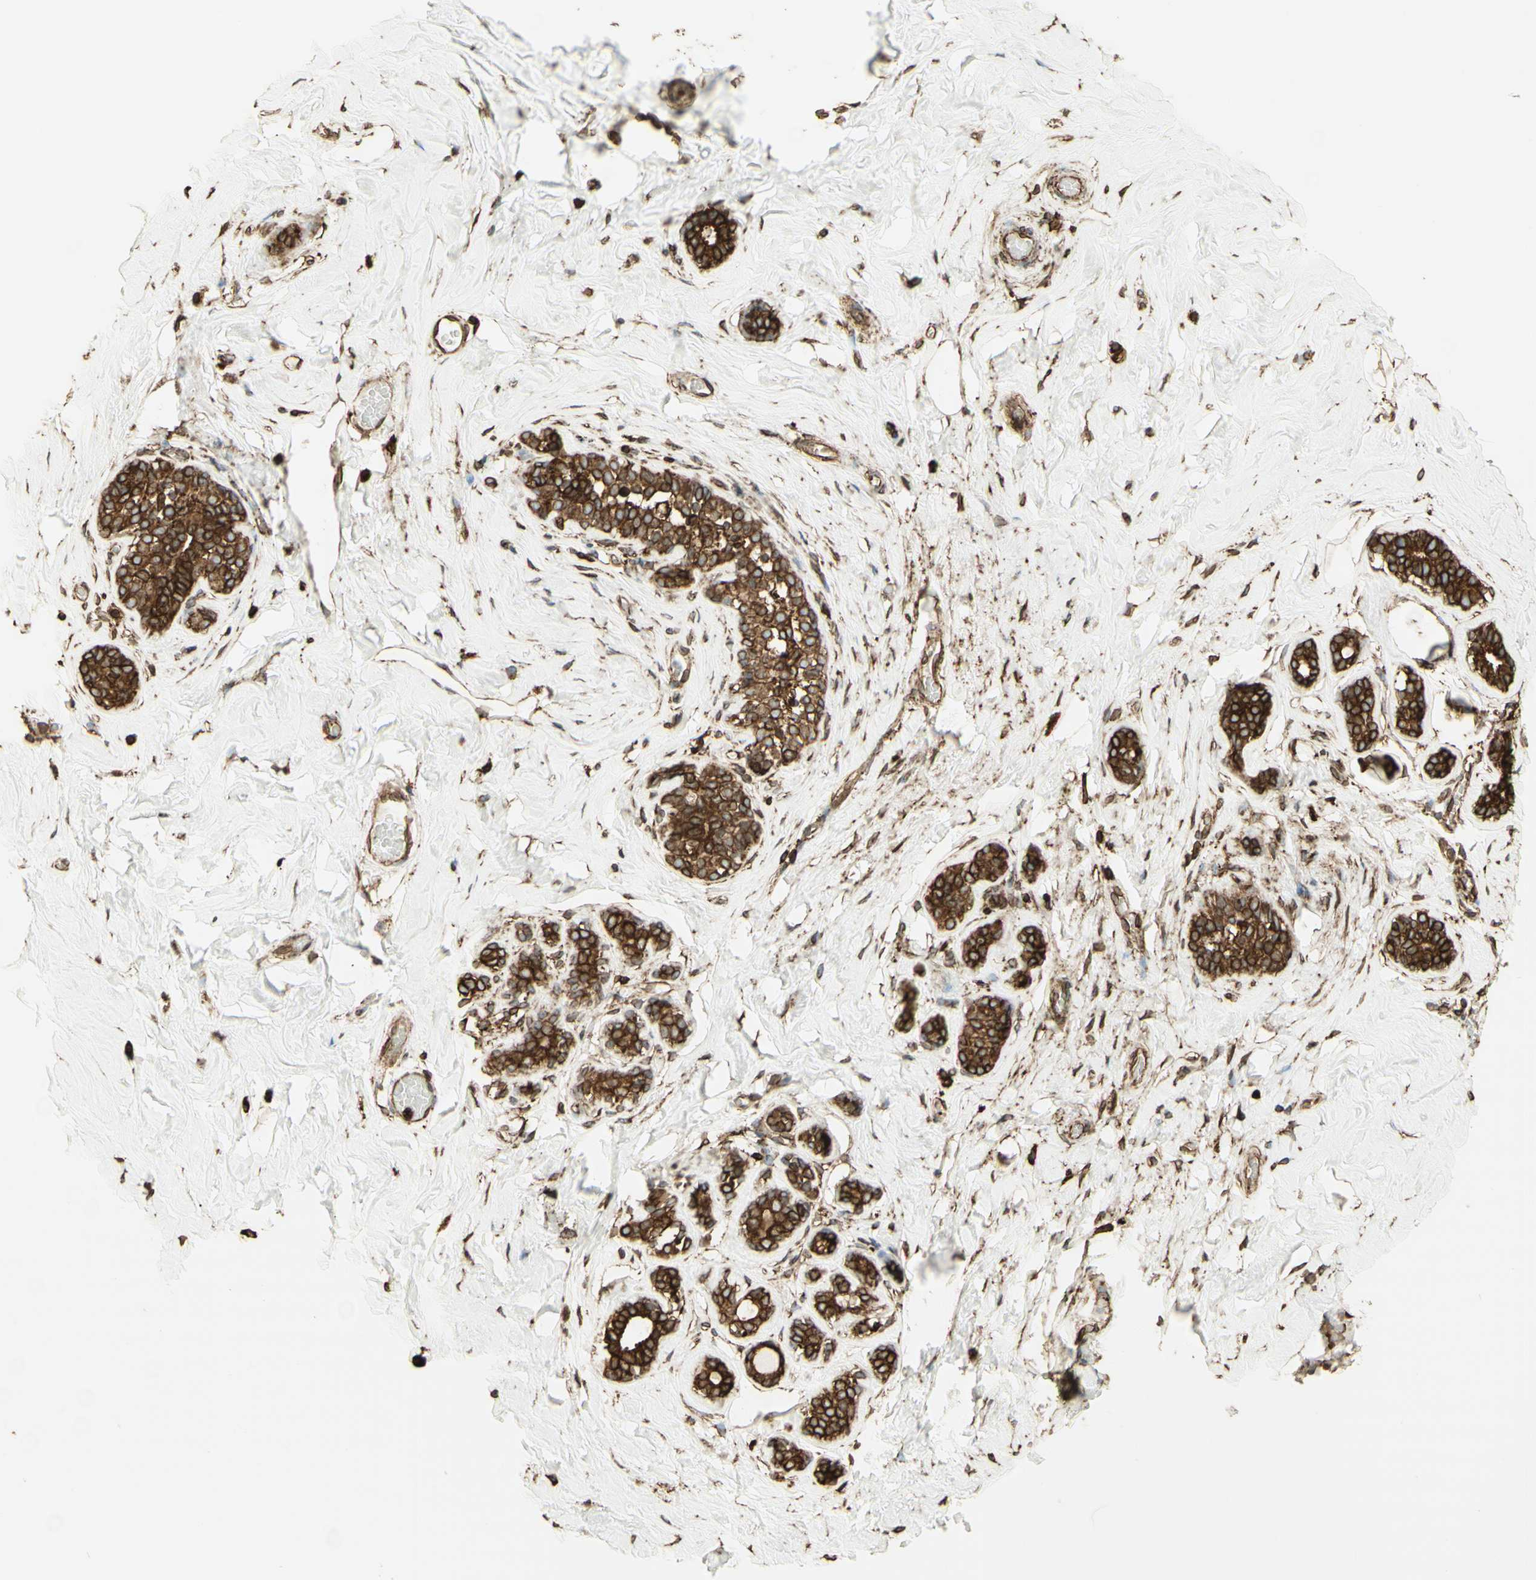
{"staining": {"intensity": "strong", "quantity": ">75%", "location": "cytoplasmic/membranous"}, "tissue": "breast", "cell_type": "Adipocytes", "image_type": "normal", "snomed": [{"axis": "morphology", "description": "Normal tissue, NOS"}, {"axis": "topography", "description": "Breast"}], "caption": "Immunohistochemistry (IHC) photomicrograph of normal breast stained for a protein (brown), which demonstrates high levels of strong cytoplasmic/membranous expression in approximately >75% of adipocytes.", "gene": "CANX", "patient": {"sex": "female", "age": 75}}